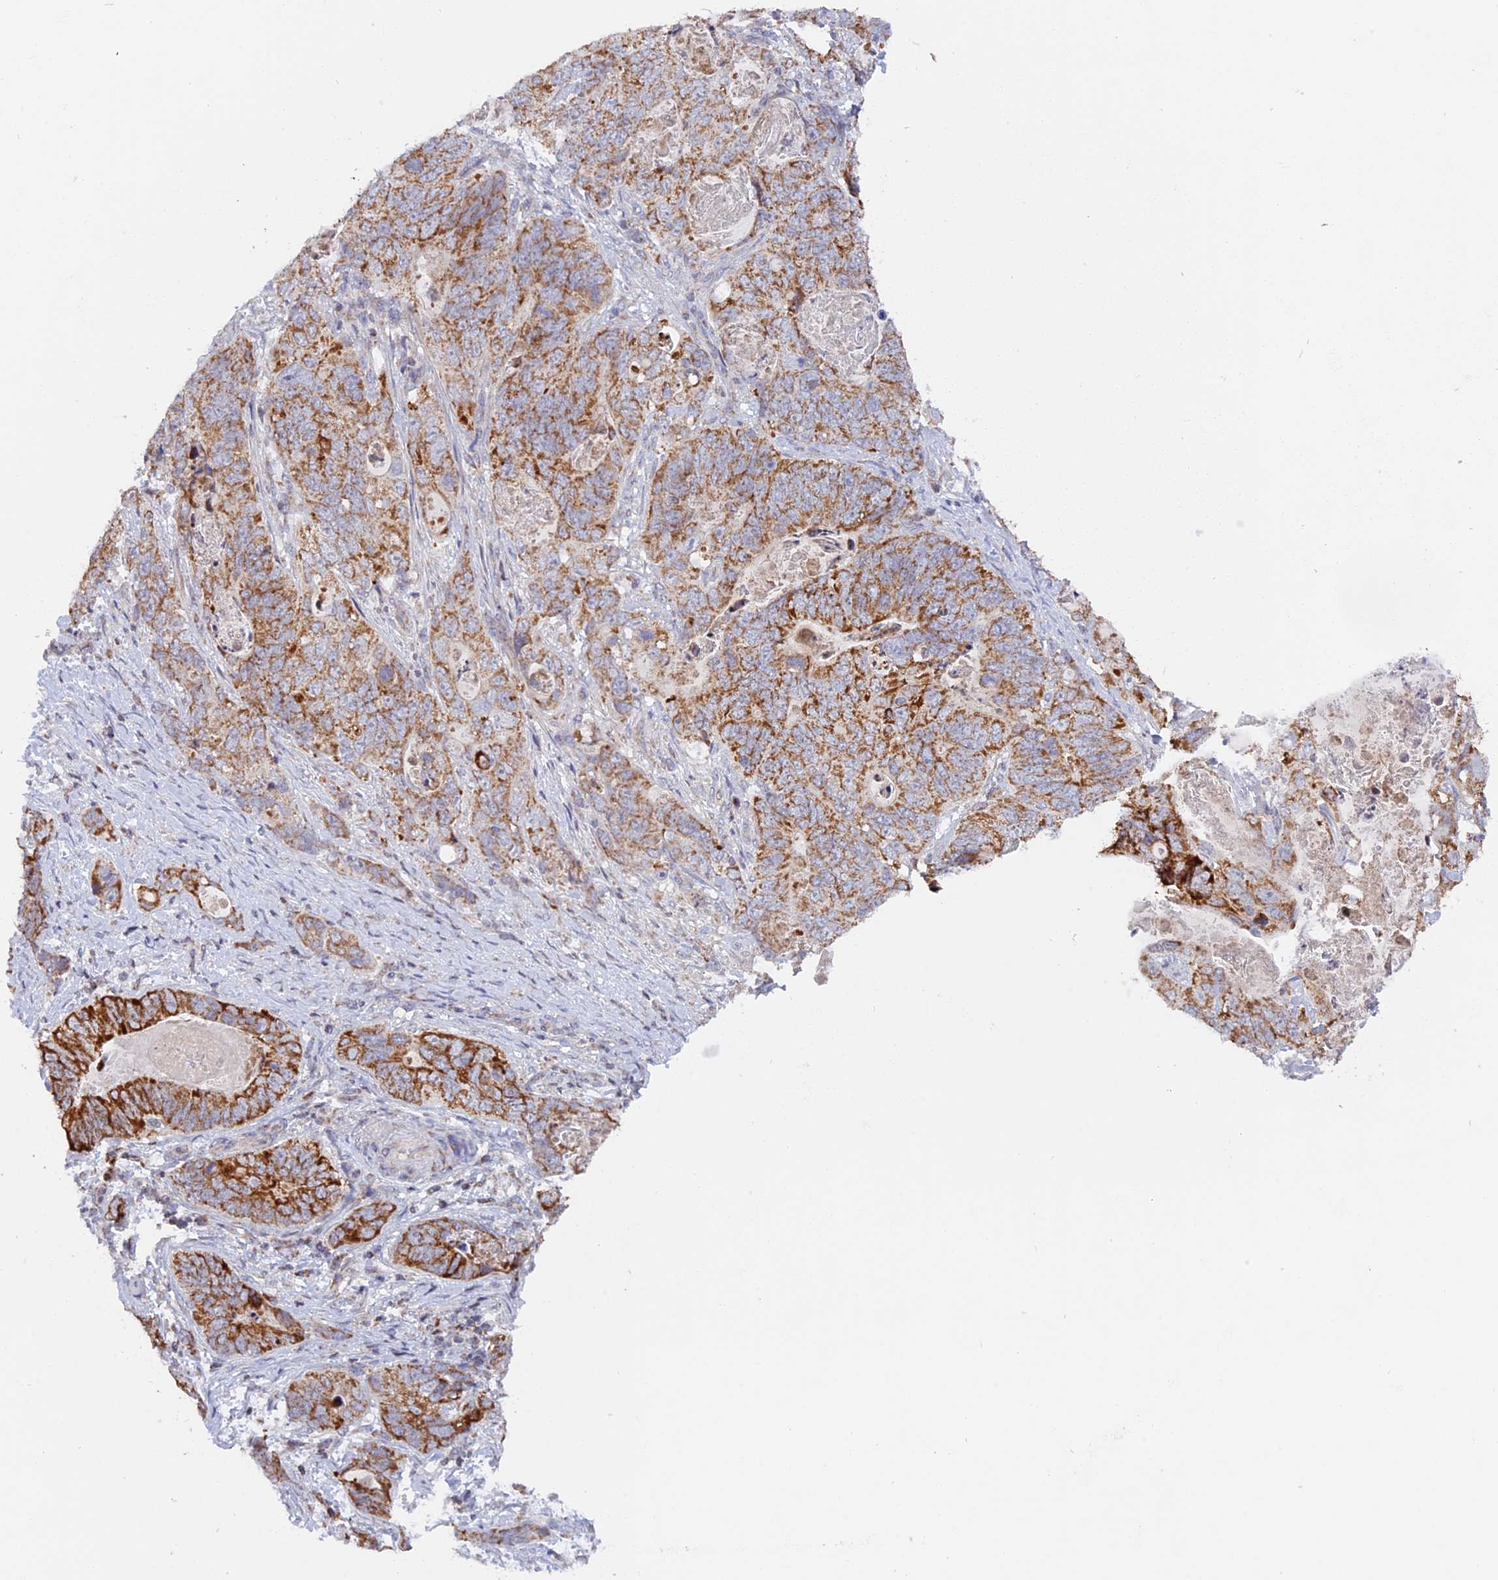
{"staining": {"intensity": "moderate", "quantity": ">75%", "location": "cytoplasmic/membranous"}, "tissue": "stomach cancer", "cell_type": "Tumor cells", "image_type": "cancer", "snomed": [{"axis": "morphology", "description": "Normal tissue, NOS"}, {"axis": "morphology", "description": "Adenocarcinoma, NOS"}, {"axis": "topography", "description": "Stomach"}], "caption": "Stomach cancer stained for a protein (brown) demonstrates moderate cytoplasmic/membranous positive expression in approximately >75% of tumor cells.", "gene": "MPV17L", "patient": {"sex": "female", "age": 89}}